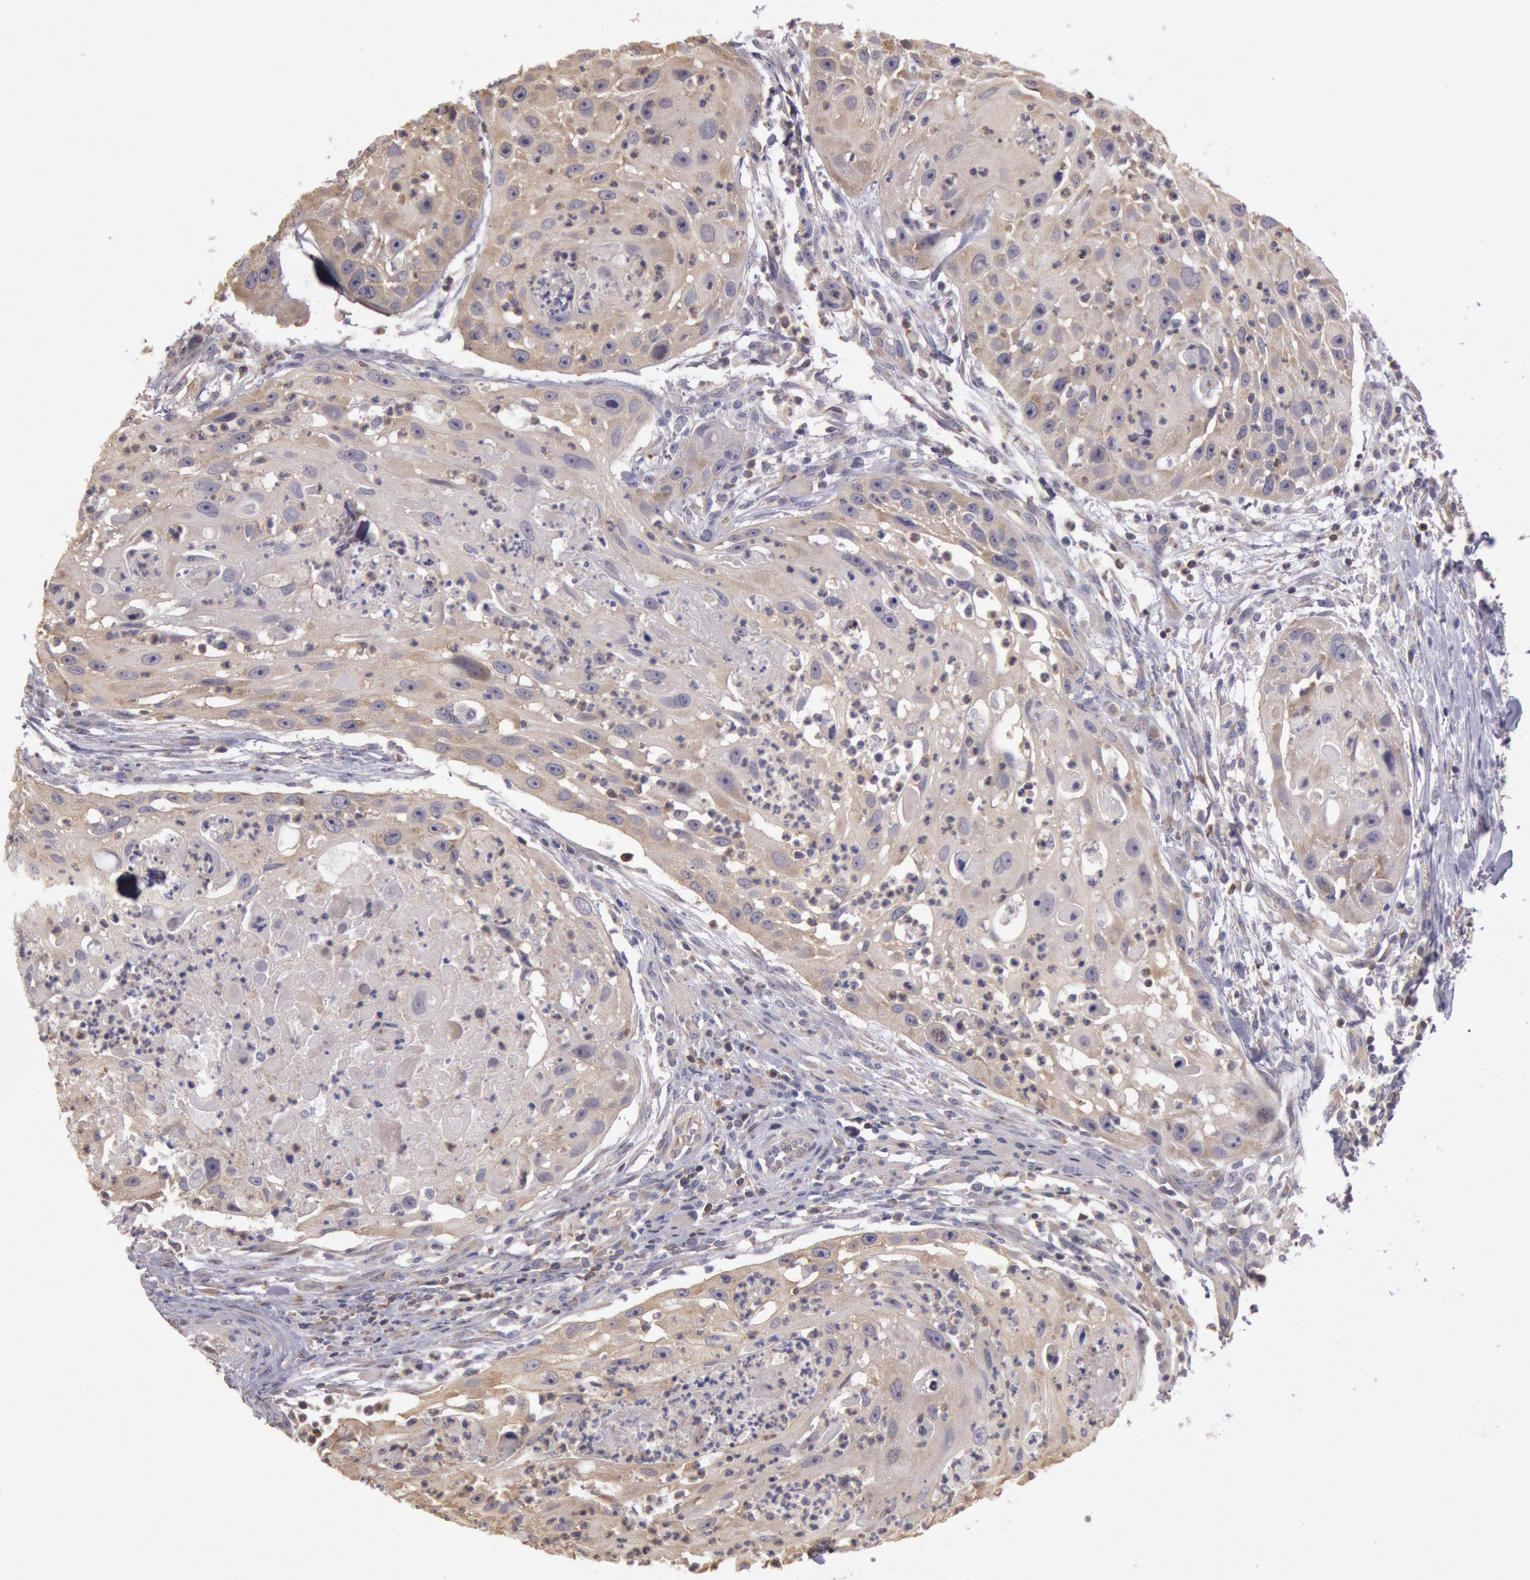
{"staining": {"intensity": "weak", "quantity": ">75%", "location": "cytoplasmic/membranous"}, "tissue": "head and neck cancer", "cell_type": "Tumor cells", "image_type": "cancer", "snomed": [{"axis": "morphology", "description": "Squamous cell carcinoma, NOS"}, {"axis": "topography", "description": "Head-Neck"}], "caption": "IHC photomicrograph of human squamous cell carcinoma (head and neck) stained for a protein (brown), which displays low levels of weak cytoplasmic/membranous positivity in about >75% of tumor cells.", "gene": "NMT2", "patient": {"sex": "male", "age": 64}}